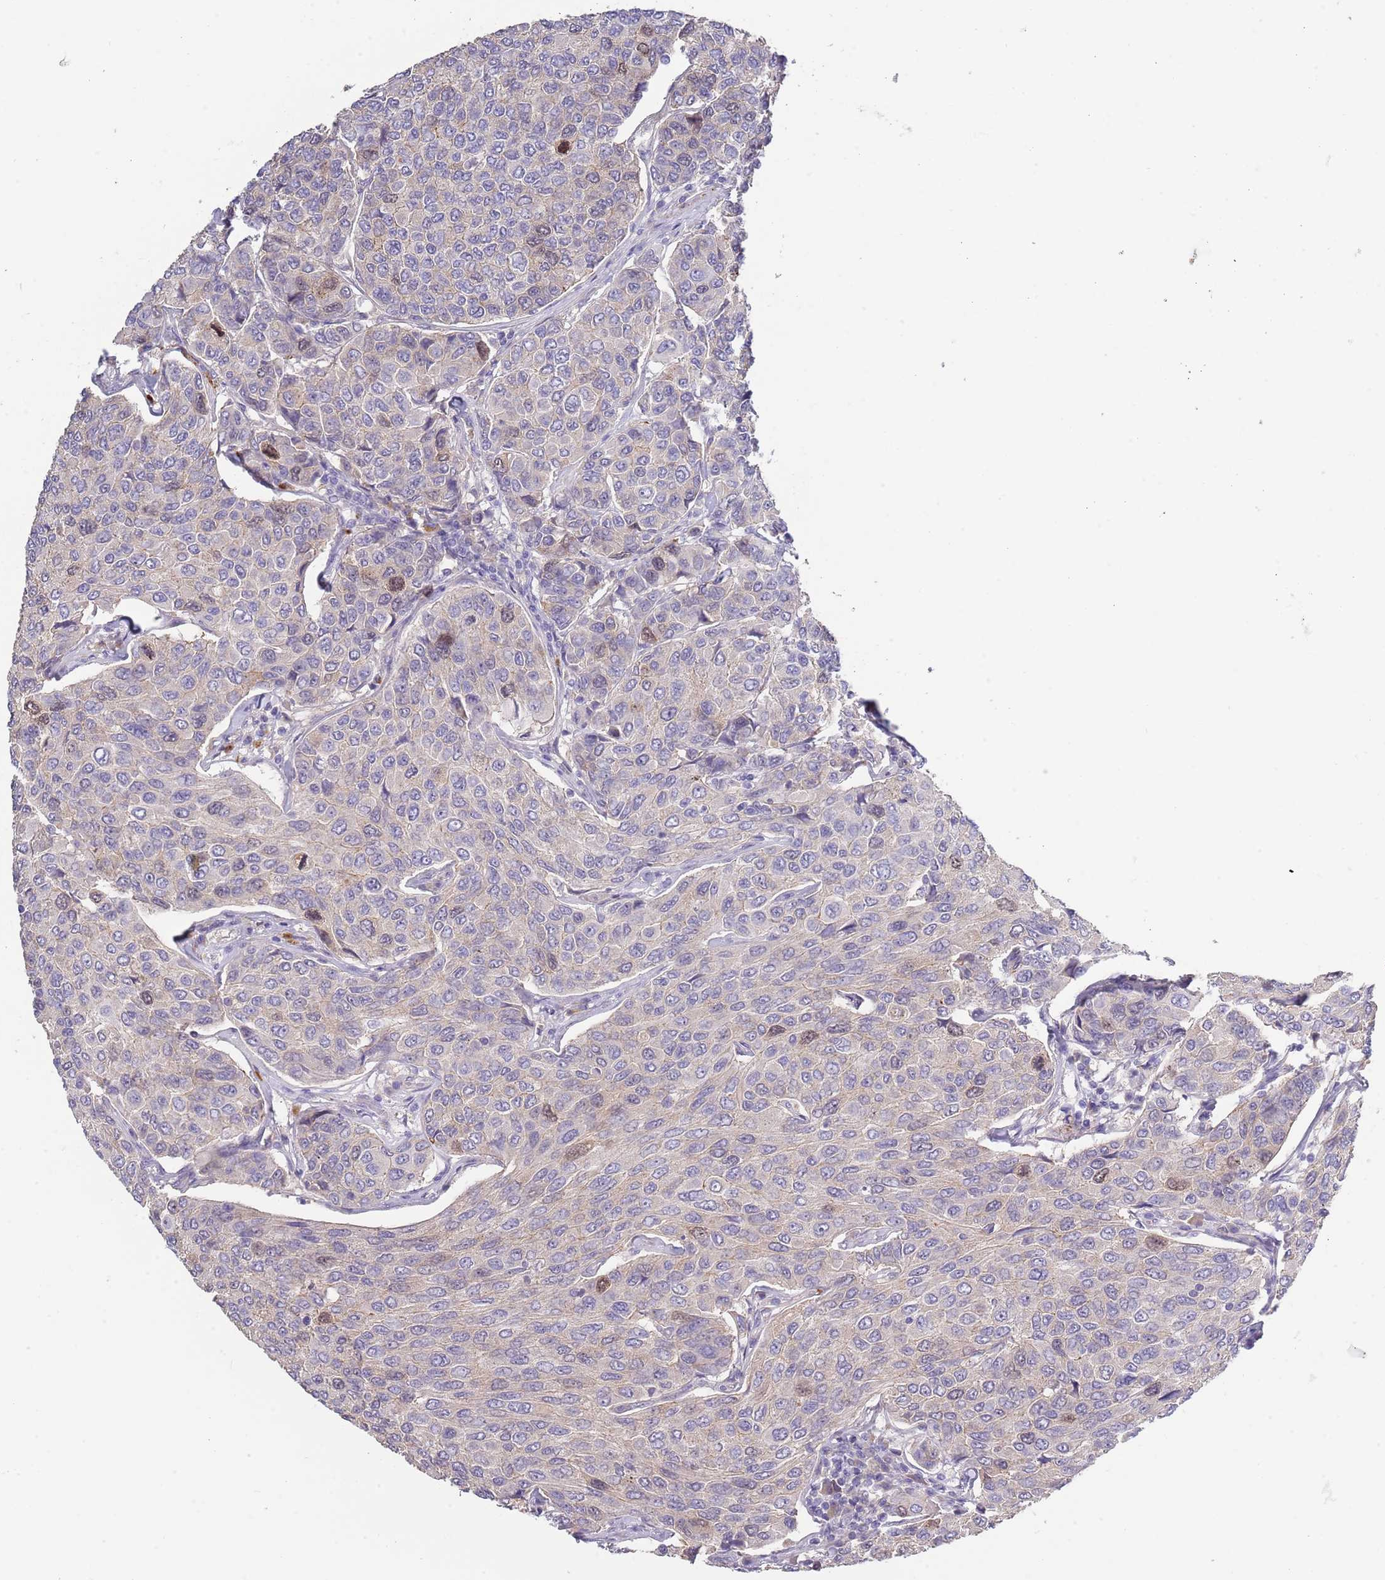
{"staining": {"intensity": "moderate", "quantity": "<25%", "location": "nuclear"}, "tissue": "breast cancer", "cell_type": "Tumor cells", "image_type": "cancer", "snomed": [{"axis": "morphology", "description": "Duct carcinoma"}, {"axis": "topography", "description": "Breast"}], "caption": "Immunohistochemistry (IHC) staining of breast infiltrating ductal carcinoma, which shows low levels of moderate nuclear positivity in about <25% of tumor cells indicating moderate nuclear protein staining. The staining was performed using DAB (brown) for protein detection and nuclei were counterstained in hematoxylin (blue).", "gene": "PIMREG", "patient": {"sex": "female", "age": 55}}